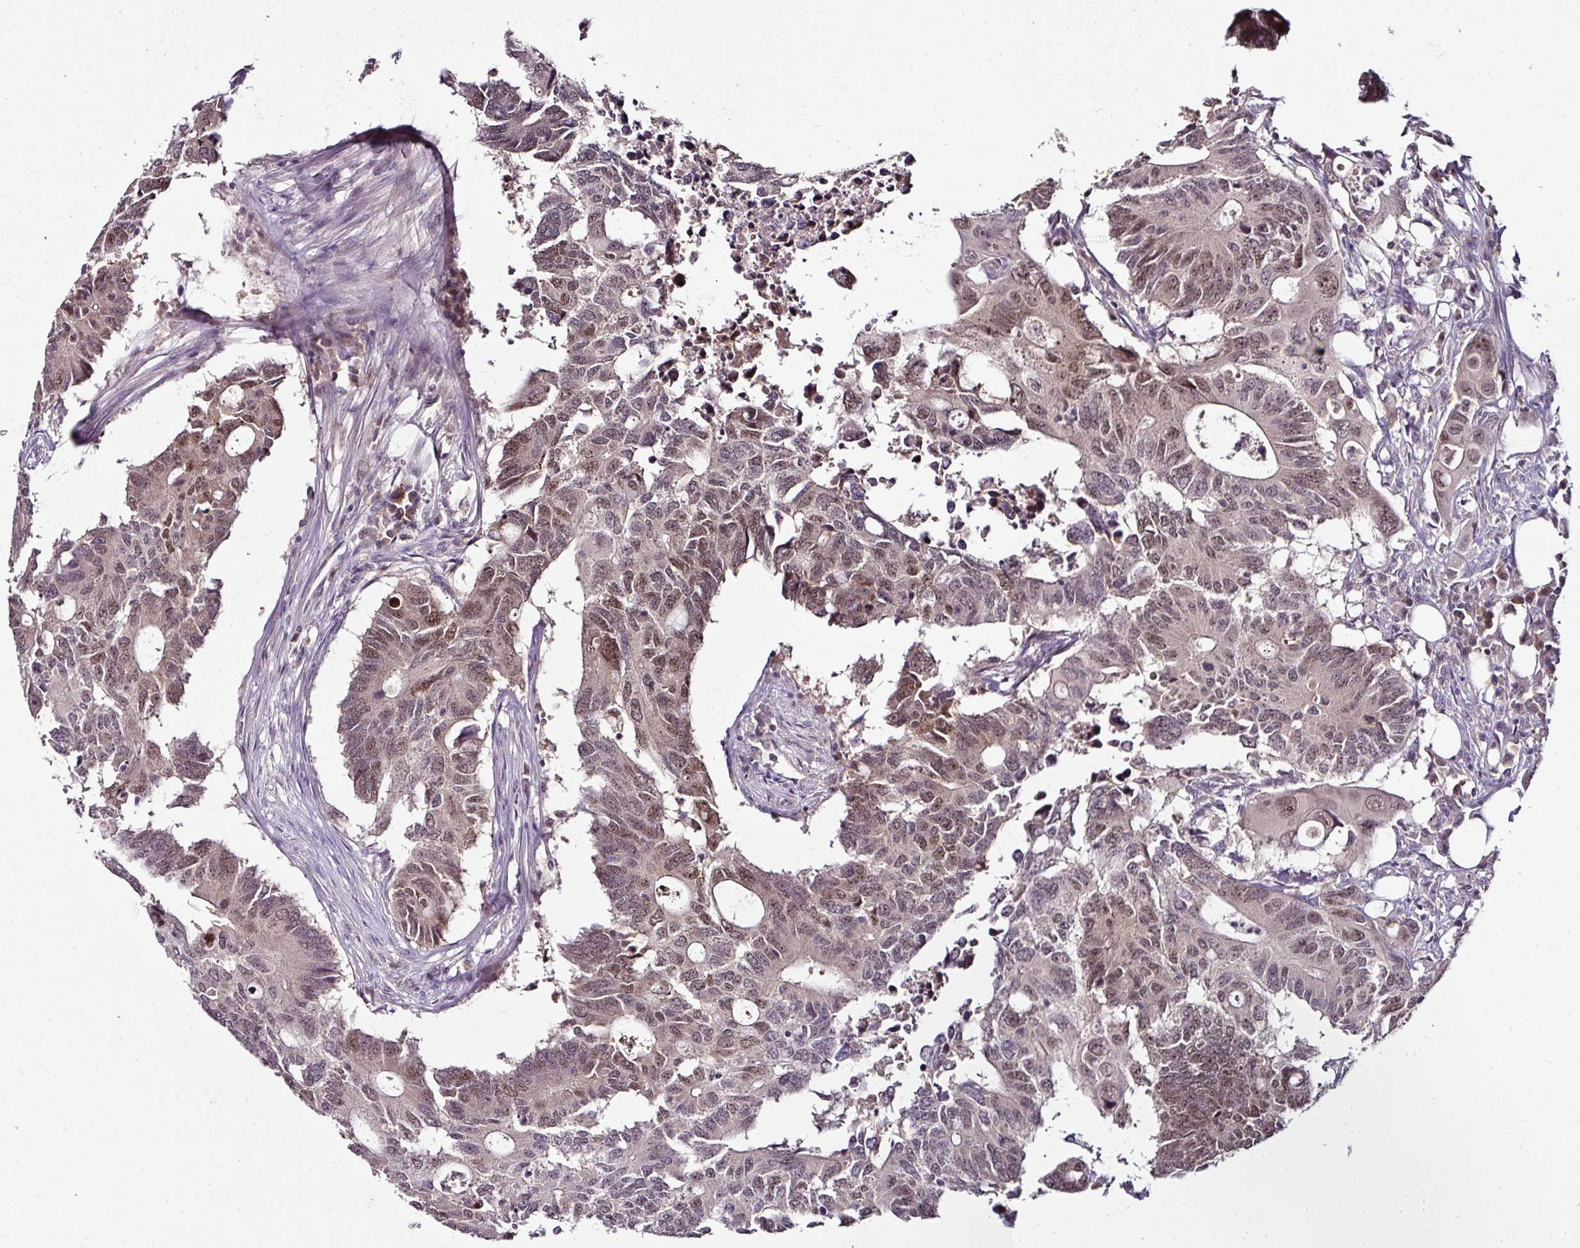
{"staining": {"intensity": "moderate", "quantity": "25%-75%", "location": "nuclear"}, "tissue": "colorectal cancer", "cell_type": "Tumor cells", "image_type": "cancer", "snomed": [{"axis": "morphology", "description": "Adenocarcinoma, NOS"}, {"axis": "topography", "description": "Colon"}], "caption": "The immunohistochemical stain highlights moderate nuclear positivity in tumor cells of adenocarcinoma (colorectal) tissue.", "gene": "KLF16", "patient": {"sex": "male", "age": 71}}